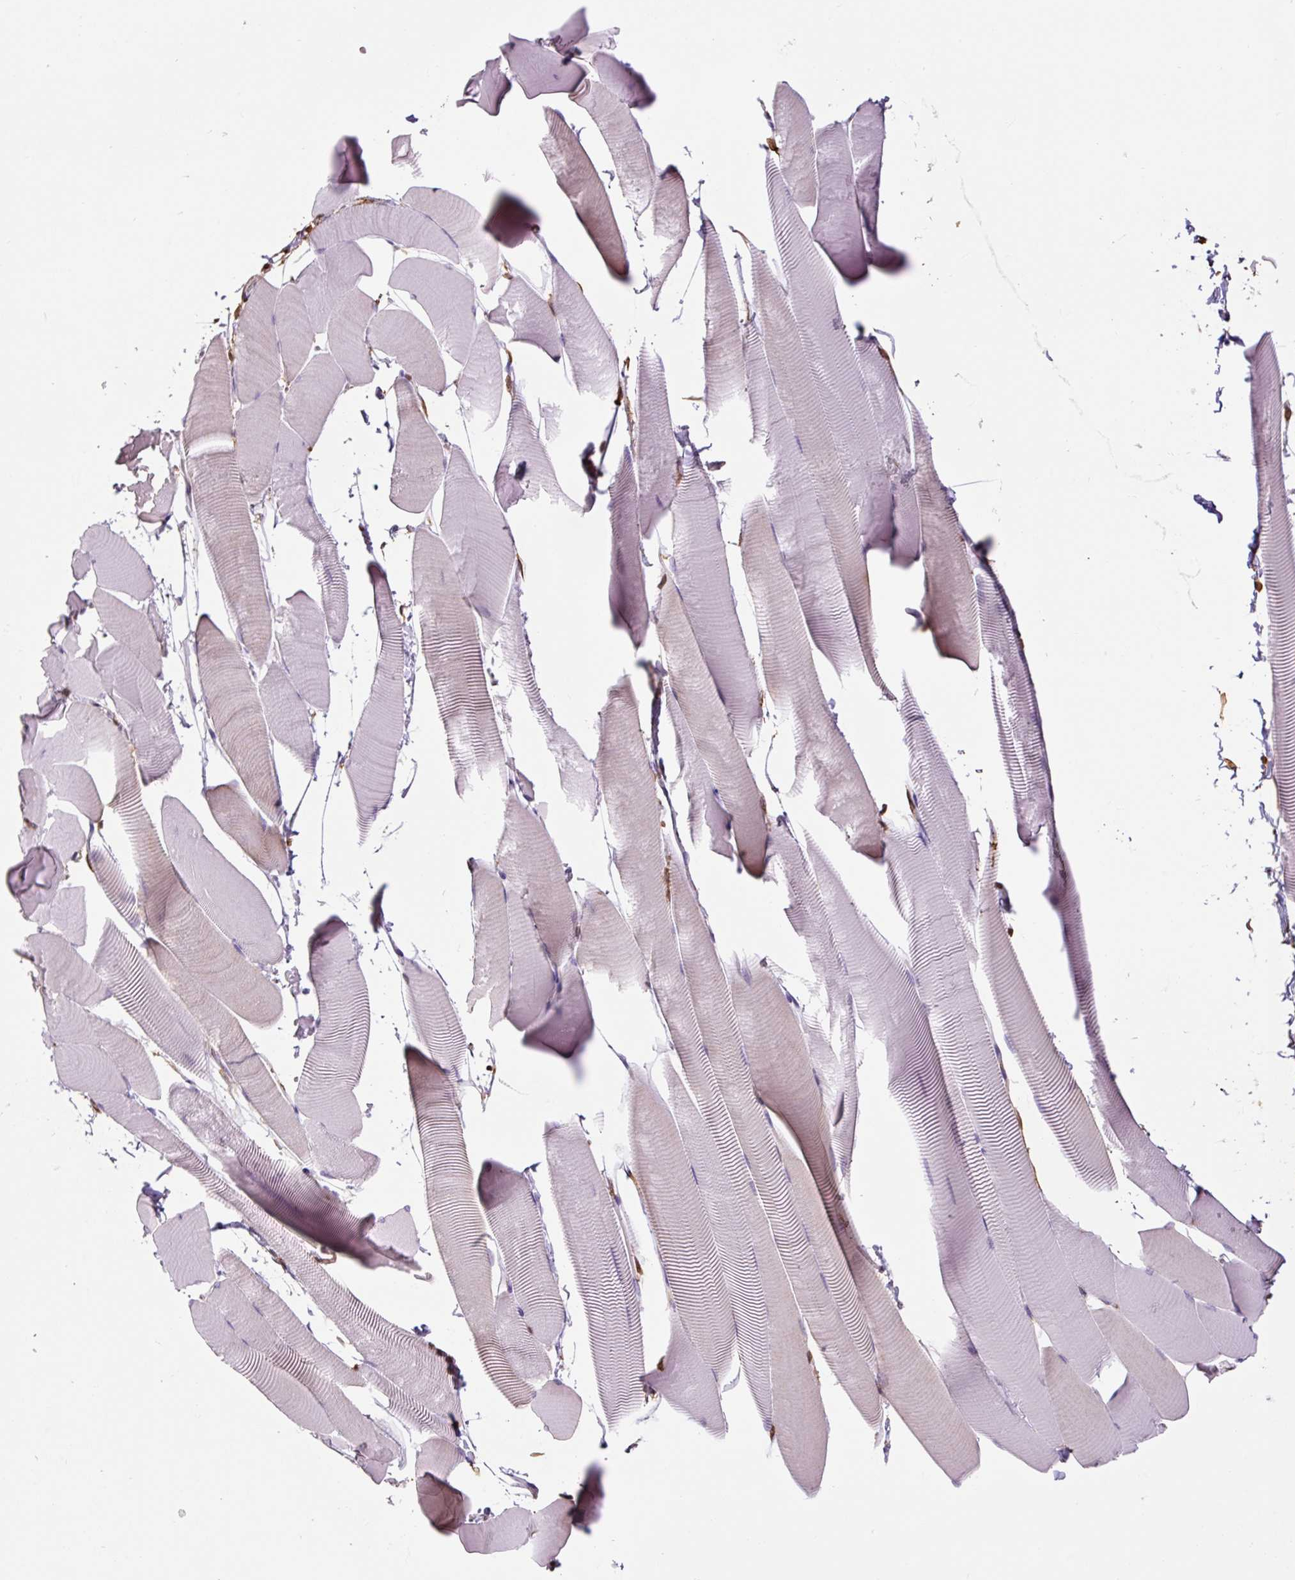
{"staining": {"intensity": "weak", "quantity": "<25%", "location": "cytoplasmic/membranous"}, "tissue": "skeletal muscle", "cell_type": "Myocytes", "image_type": "normal", "snomed": [{"axis": "morphology", "description": "Normal tissue, NOS"}, {"axis": "topography", "description": "Skeletal muscle"}], "caption": "Human skeletal muscle stained for a protein using immunohistochemistry (IHC) reveals no expression in myocytes.", "gene": "S100A4", "patient": {"sex": "male", "age": 25}}